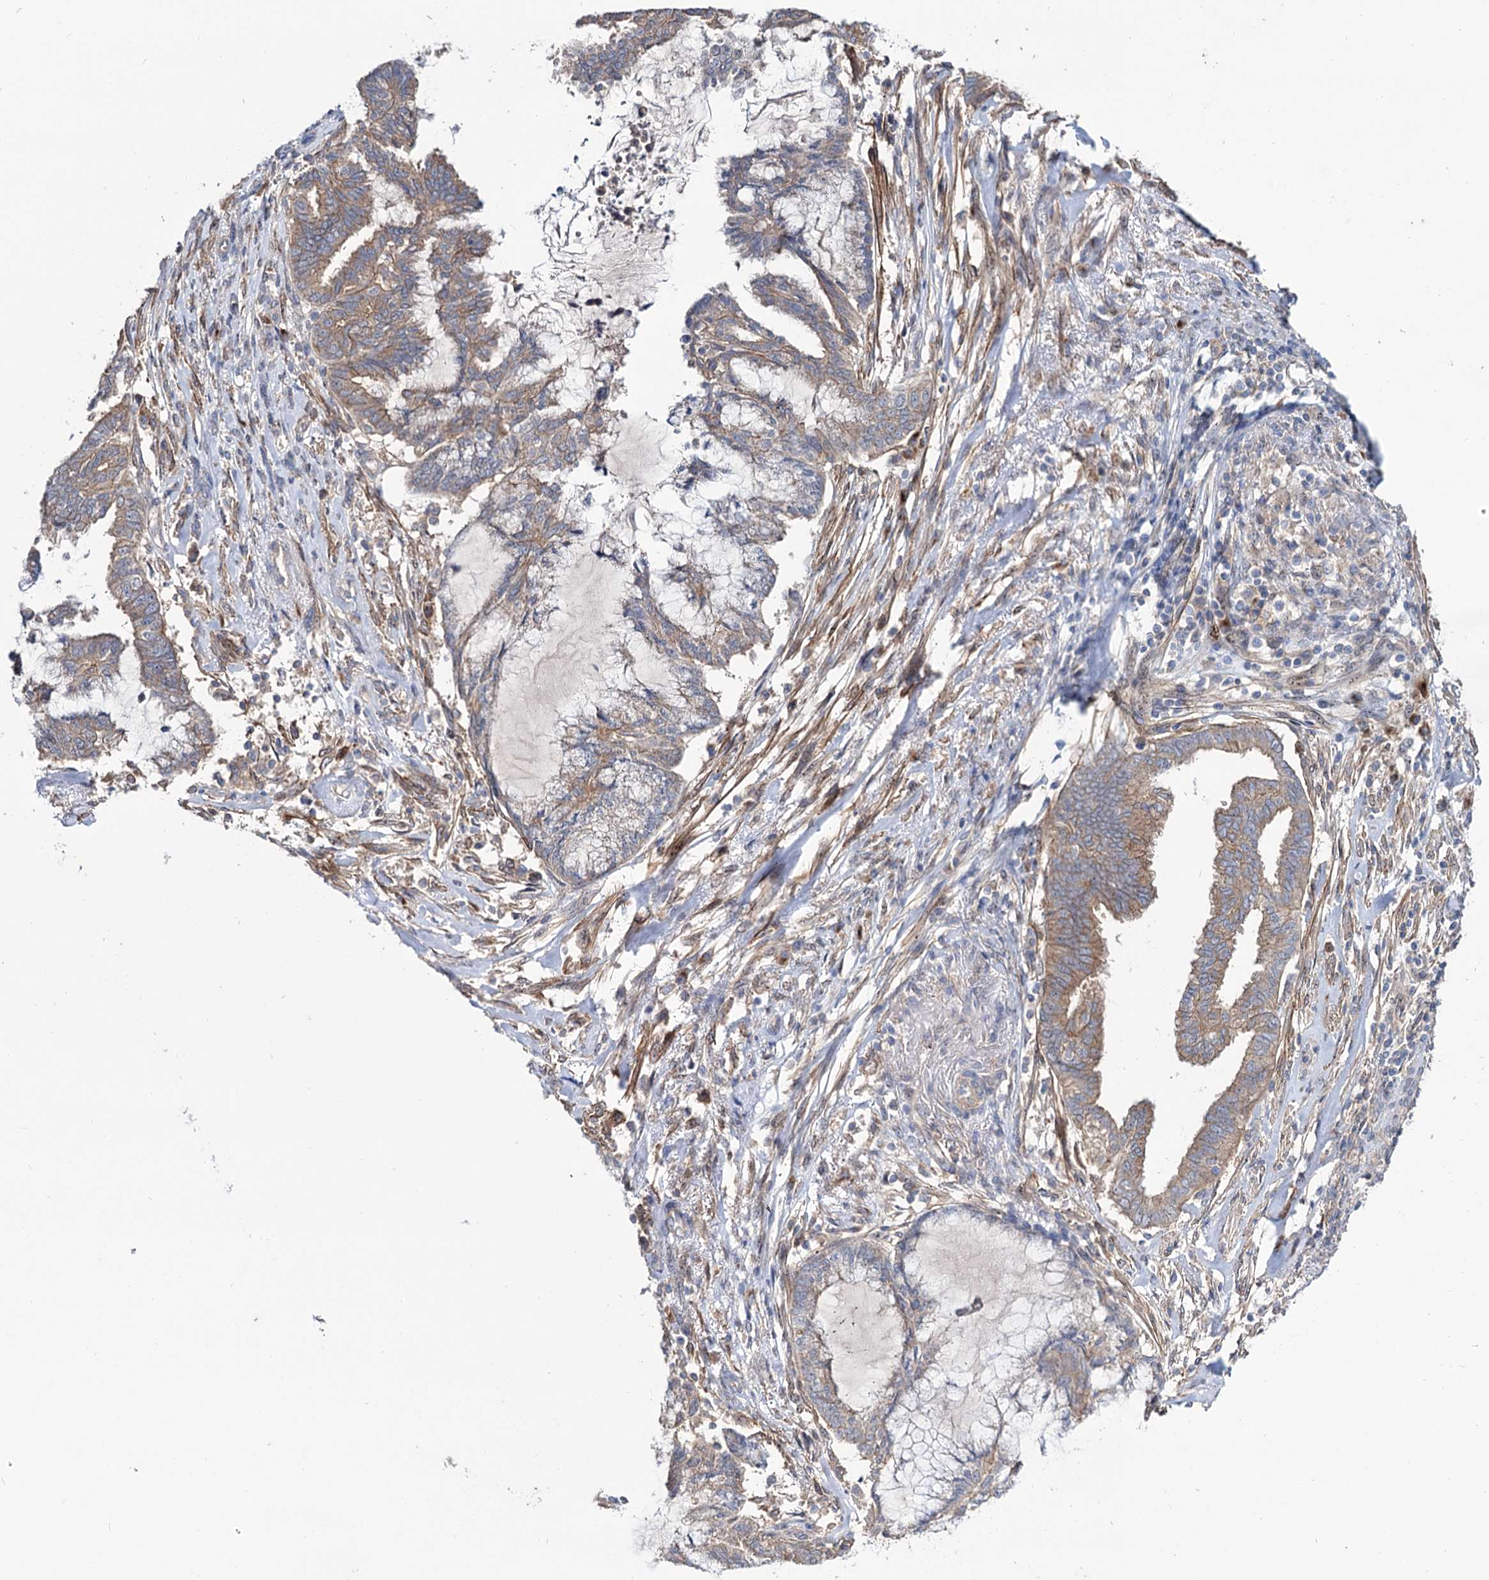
{"staining": {"intensity": "weak", "quantity": ">75%", "location": "cytoplasmic/membranous"}, "tissue": "endometrial cancer", "cell_type": "Tumor cells", "image_type": "cancer", "snomed": [{"axis": "morphology", "description": "Adenocarcinoma, NOS"}, {"axis": "topography", "description": "Endometrium"}], "caption": "Immunohistochemical staining of endometrial cancer (adenocarcinoma) exhibits weak cytoplasmic/membranous protein positivity in approximately >75% of tumor cells.", "gene": "SEC24A", "patient": {"sex": "female", "age": 86}}